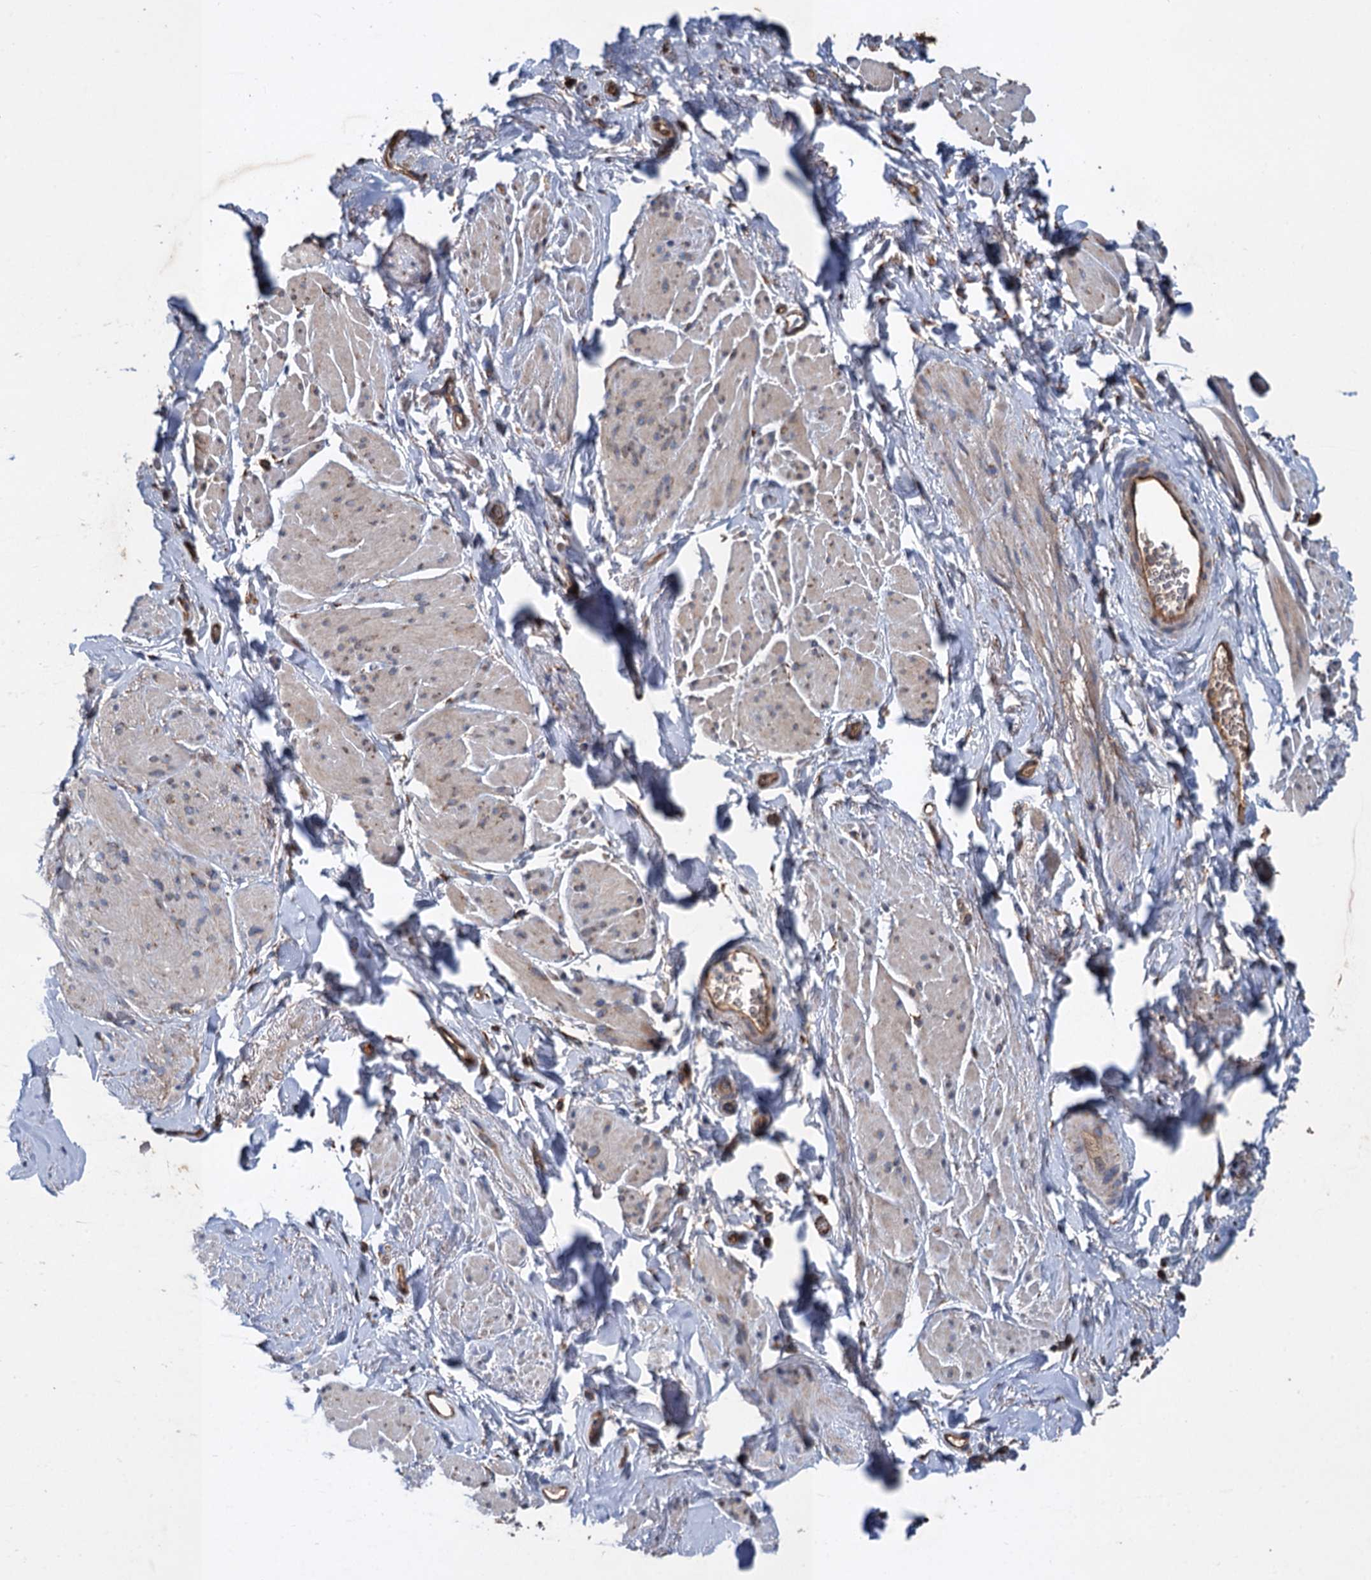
{"staining": {"intensity": "weak", "quantity": "<25%", "location": "cytoplasmic/membranous"}, "tissue": "smooth muscle", "cell_type": "Smooth muscle cells", "image_type": "normal", "snomed": [{"axis": "morphology", "description": "Normal tissue, NOS"}, {"axis": "topography", "description": "Smooth muscle"}, {"axis": "topography", "description": "Peripheral nerve tissue"}], "caption": "IHC photomicrograph of normal smooth muscle: human smooth muscle stained with DAB (3,3'-diaminobenzidine) shows no significant protein staining in smooth muscle cells.", "gene": "LINS1", "patient": {"sex": "male", "age": 69}}